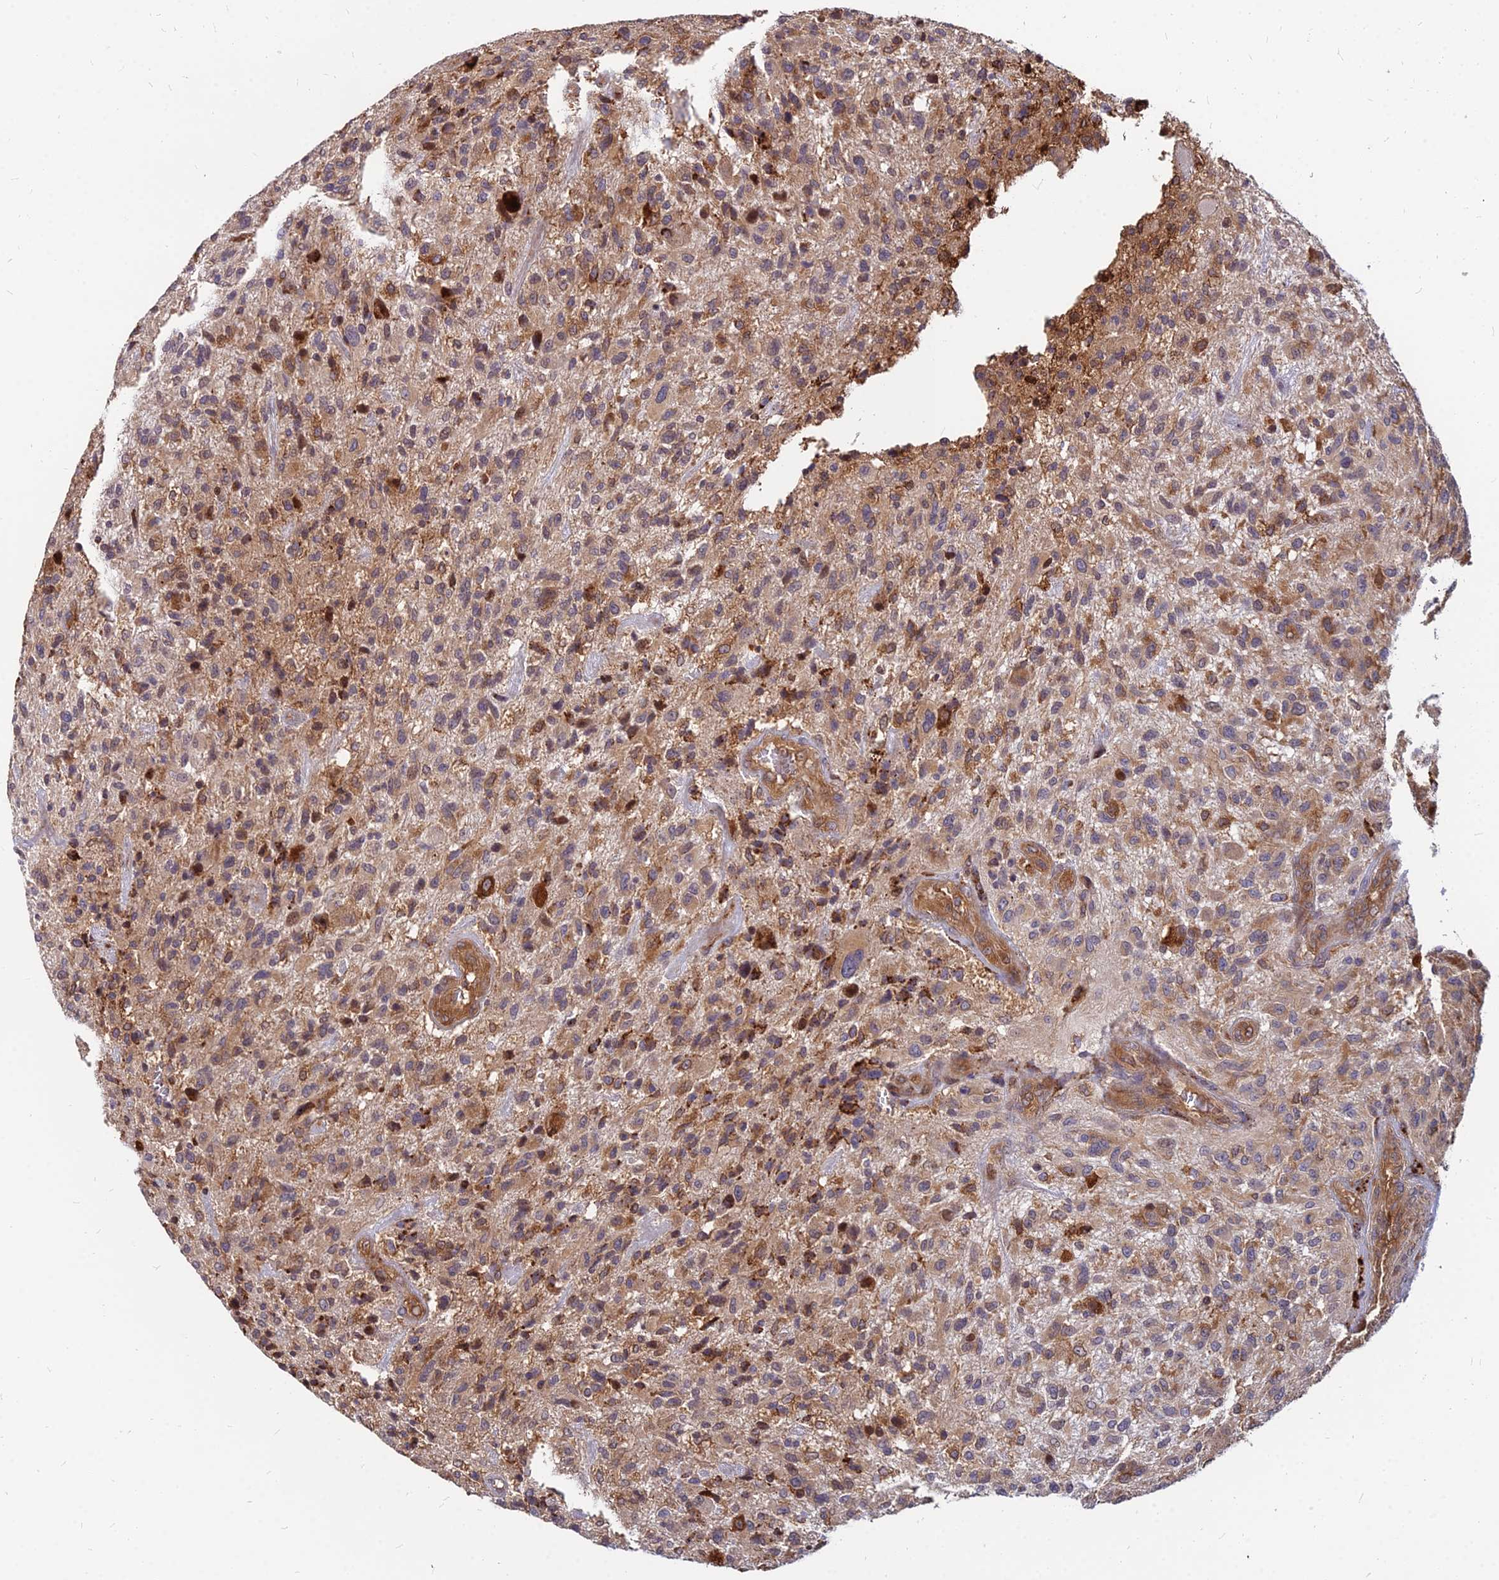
{"staining": {"intensity": "moderate", "quantity": "25%-75%", "location": "cytoplasmic/membranous"}, "tissue": "glioma", "cell_type": "Tumor cells", "image_type": "cancer", "snomed": [{"axis": "morphology", "description": "Glioma, malignant, High grade"}, {"axis": "topography", "description": "Brain"}], "caption": "The immunohistochemical stain highlights moderate cytoplasmic/membranous expression in tumor cells of high-grade glioma (malignant) tissue. Using DAB (brown) and hematoxylin (blue) stains, captured at high magnification using brightfield microscopy.", "gene": "CCT6B", "patient": {"sex": "male", "age": 47}}